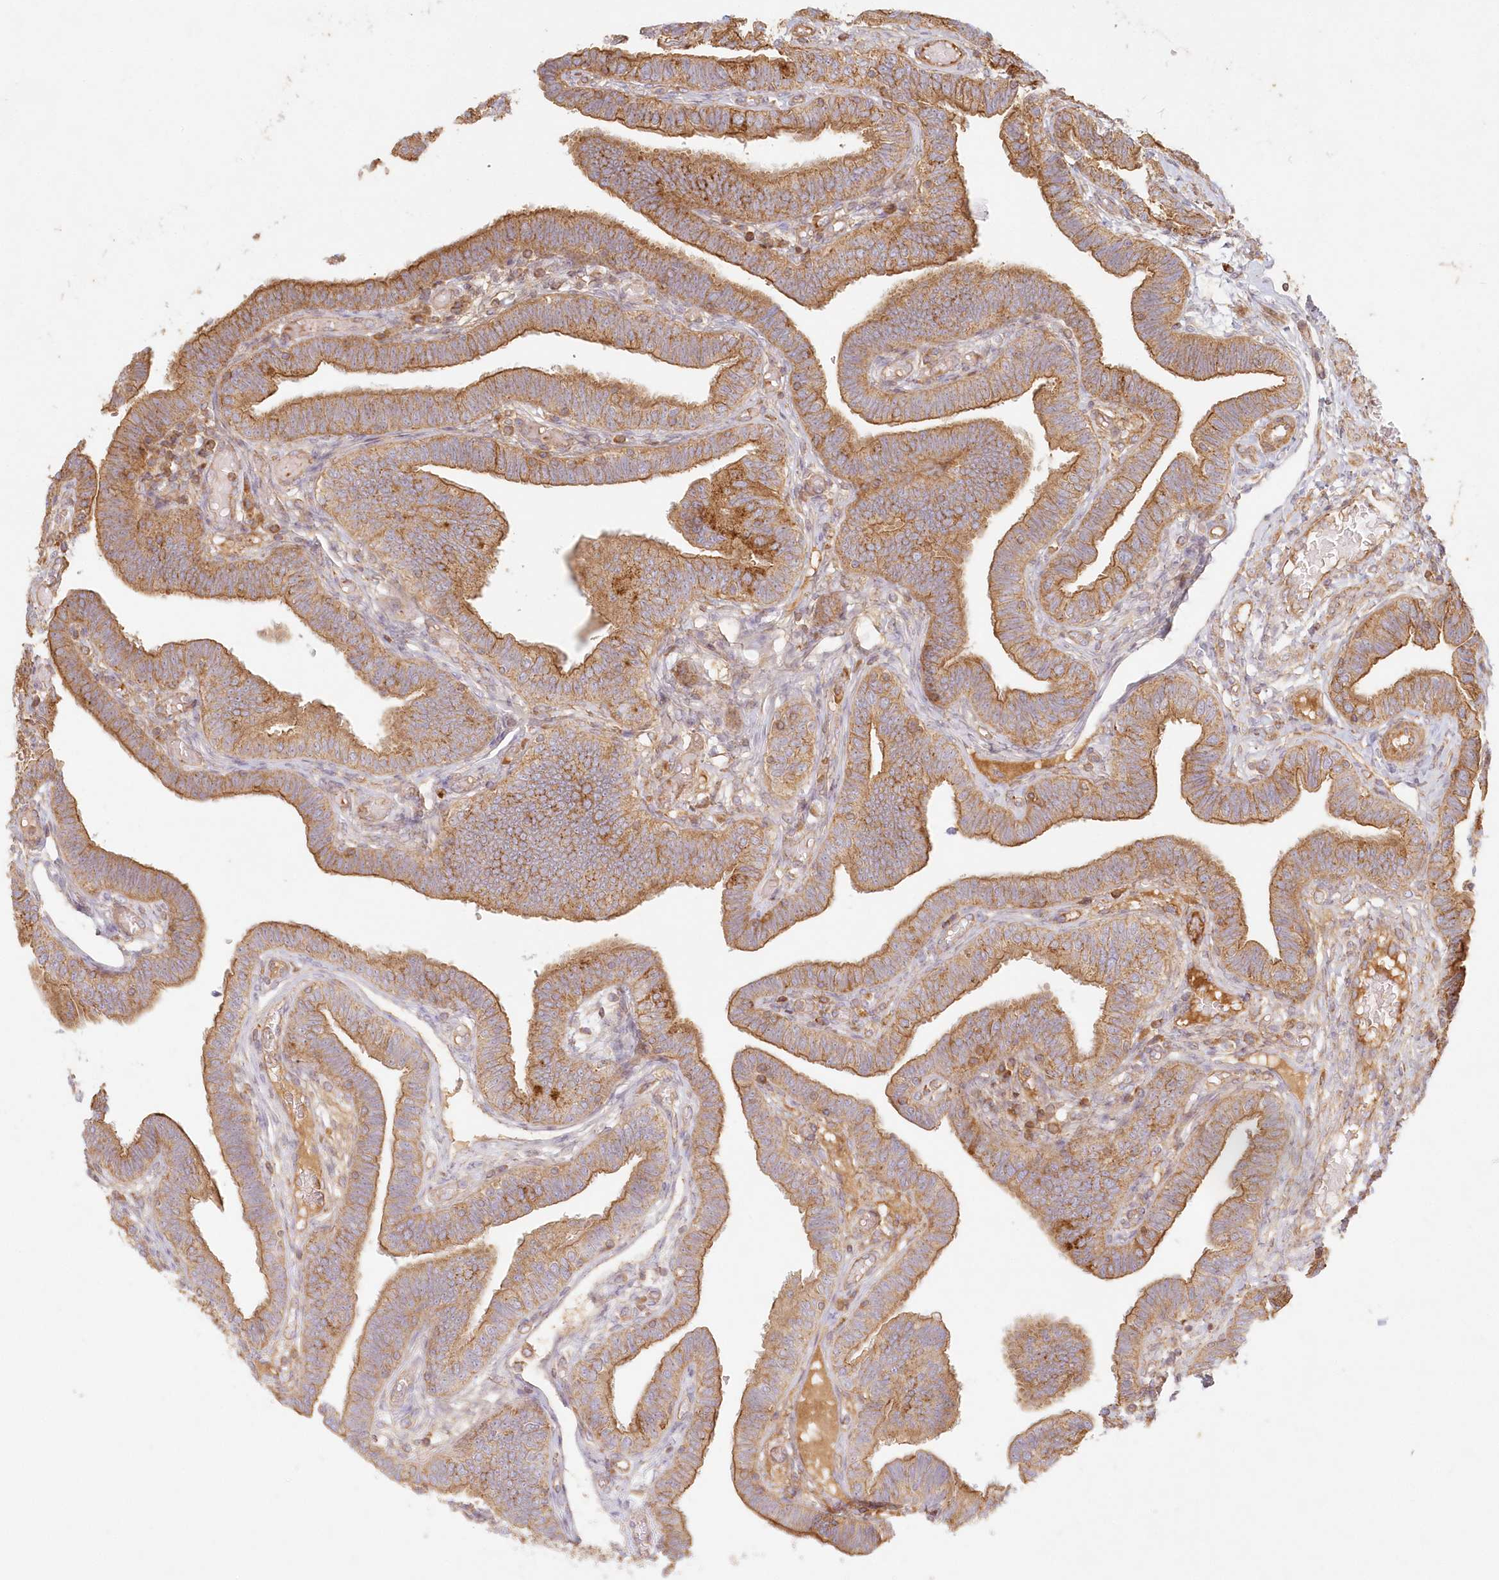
{"staining": {"intensity": "moderate", "quantity": ">75%", "location": "cytoplasmic/membranous"}, "tissue": "fallopian tube", "cell_type": "Glandular cells", "image_type": "normal", "snomed": [{"axis": "morphology", "description": "Normal tissue, NOS"}, {"axis": "topography", "description": "Fallopian tube"}], "caption": "Immunohistochemistry (IHC) image of benign human fallopian tube stained for a protein (brown), which shows medium levels of moderate cytoplasmic/membranous staining in about >75% of glandular cells.", "gene": "KIAA0232", "patient": {"sex": "female", "age": 39}}